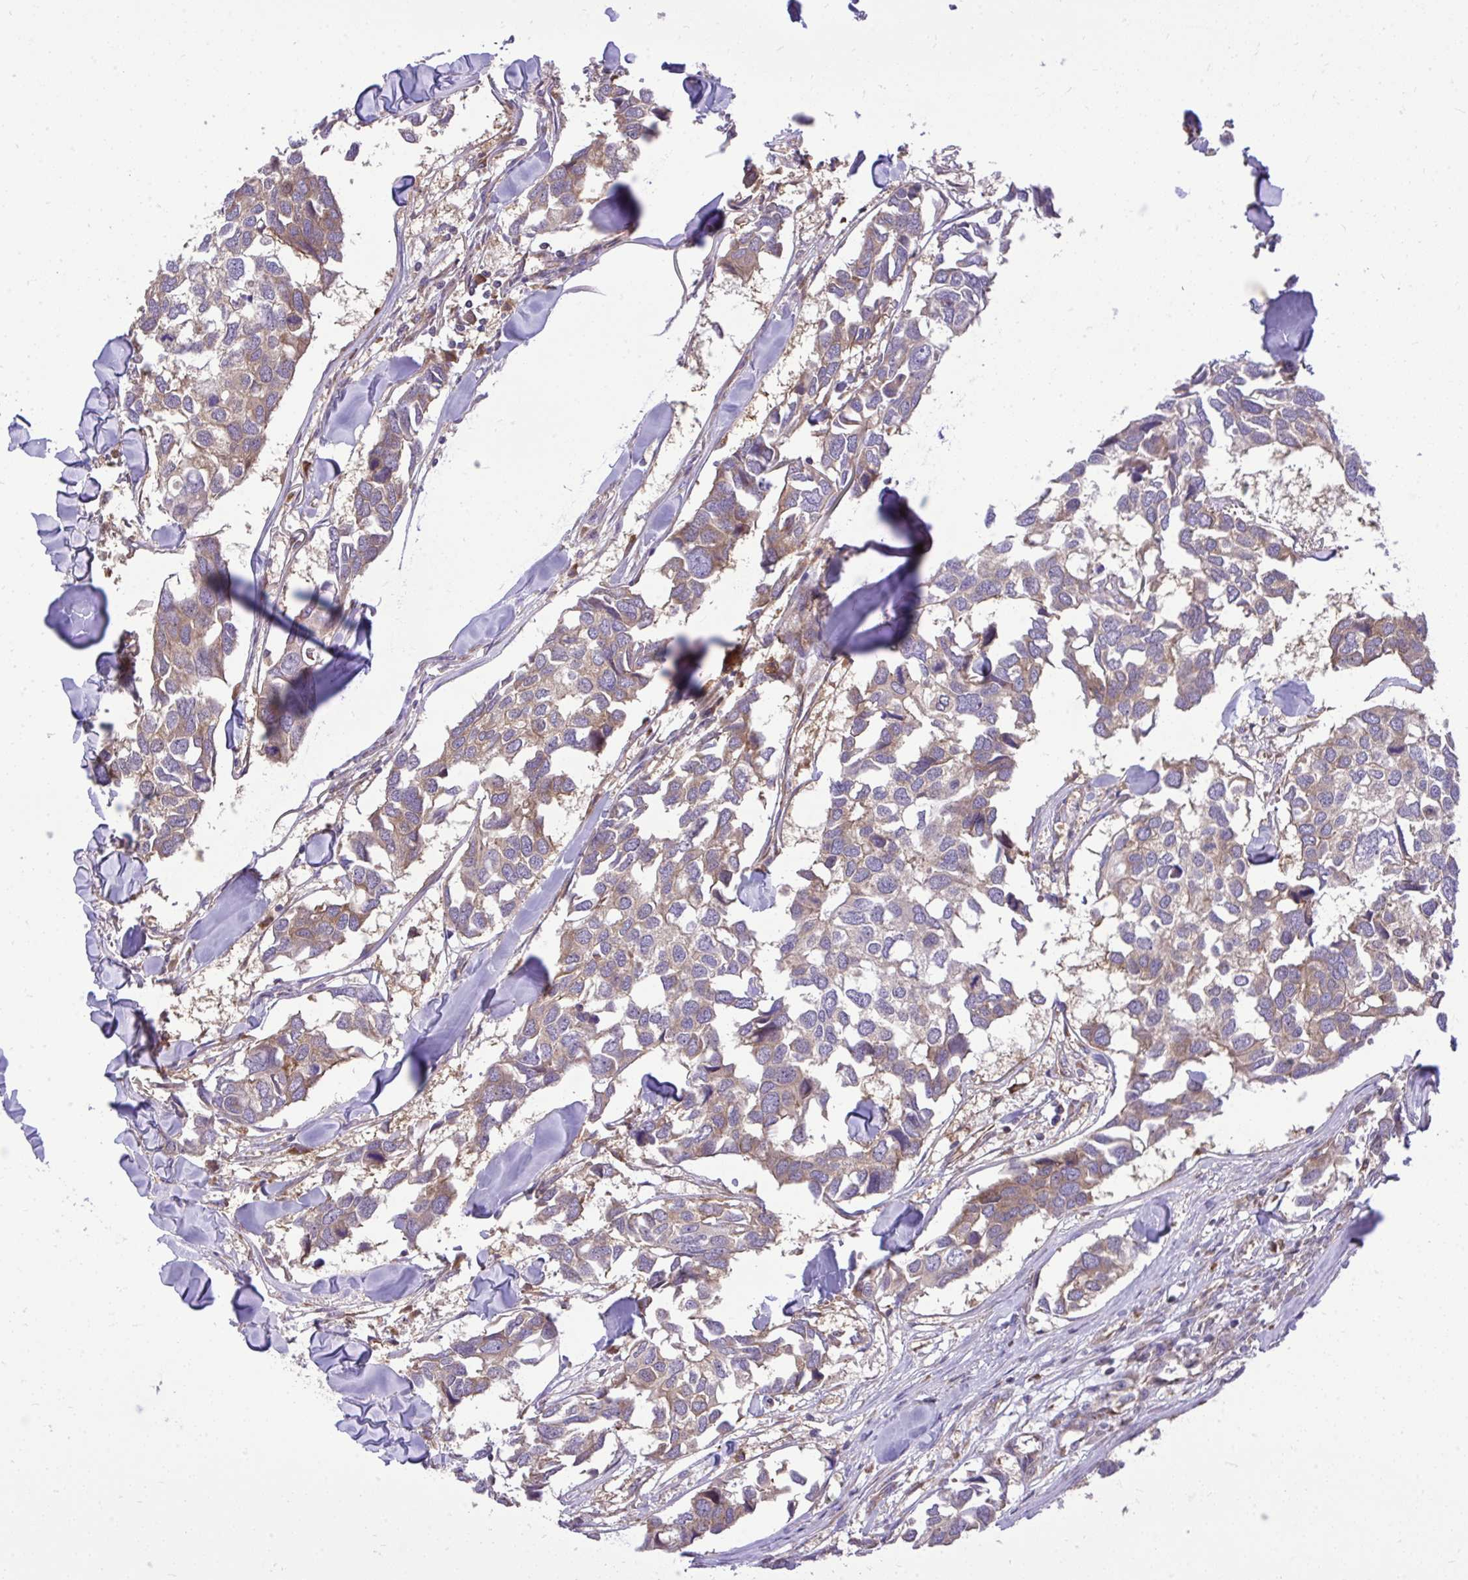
{"staining": {"intensity": "weak", "quantity": ">75%", "location": "cytoplasmic/membranous"}, "tissue": "breast cancer", "cell_type": "Tumor cells", "image_type": "cancer", "snomed": [{"axis": "morphology", "description": "Duct carcinoma"}, {"axis": "topography", "description": "Breast"}], "caption": "The image reveals immunohistochemical staining of breast invasive ductal carcinoma. There is weak cytoplasmic/membranous positivity is identified in approximately >75% of tumor cells.", "gene": "PAIP2", "patient": {"sex": "female", "age": 83}}